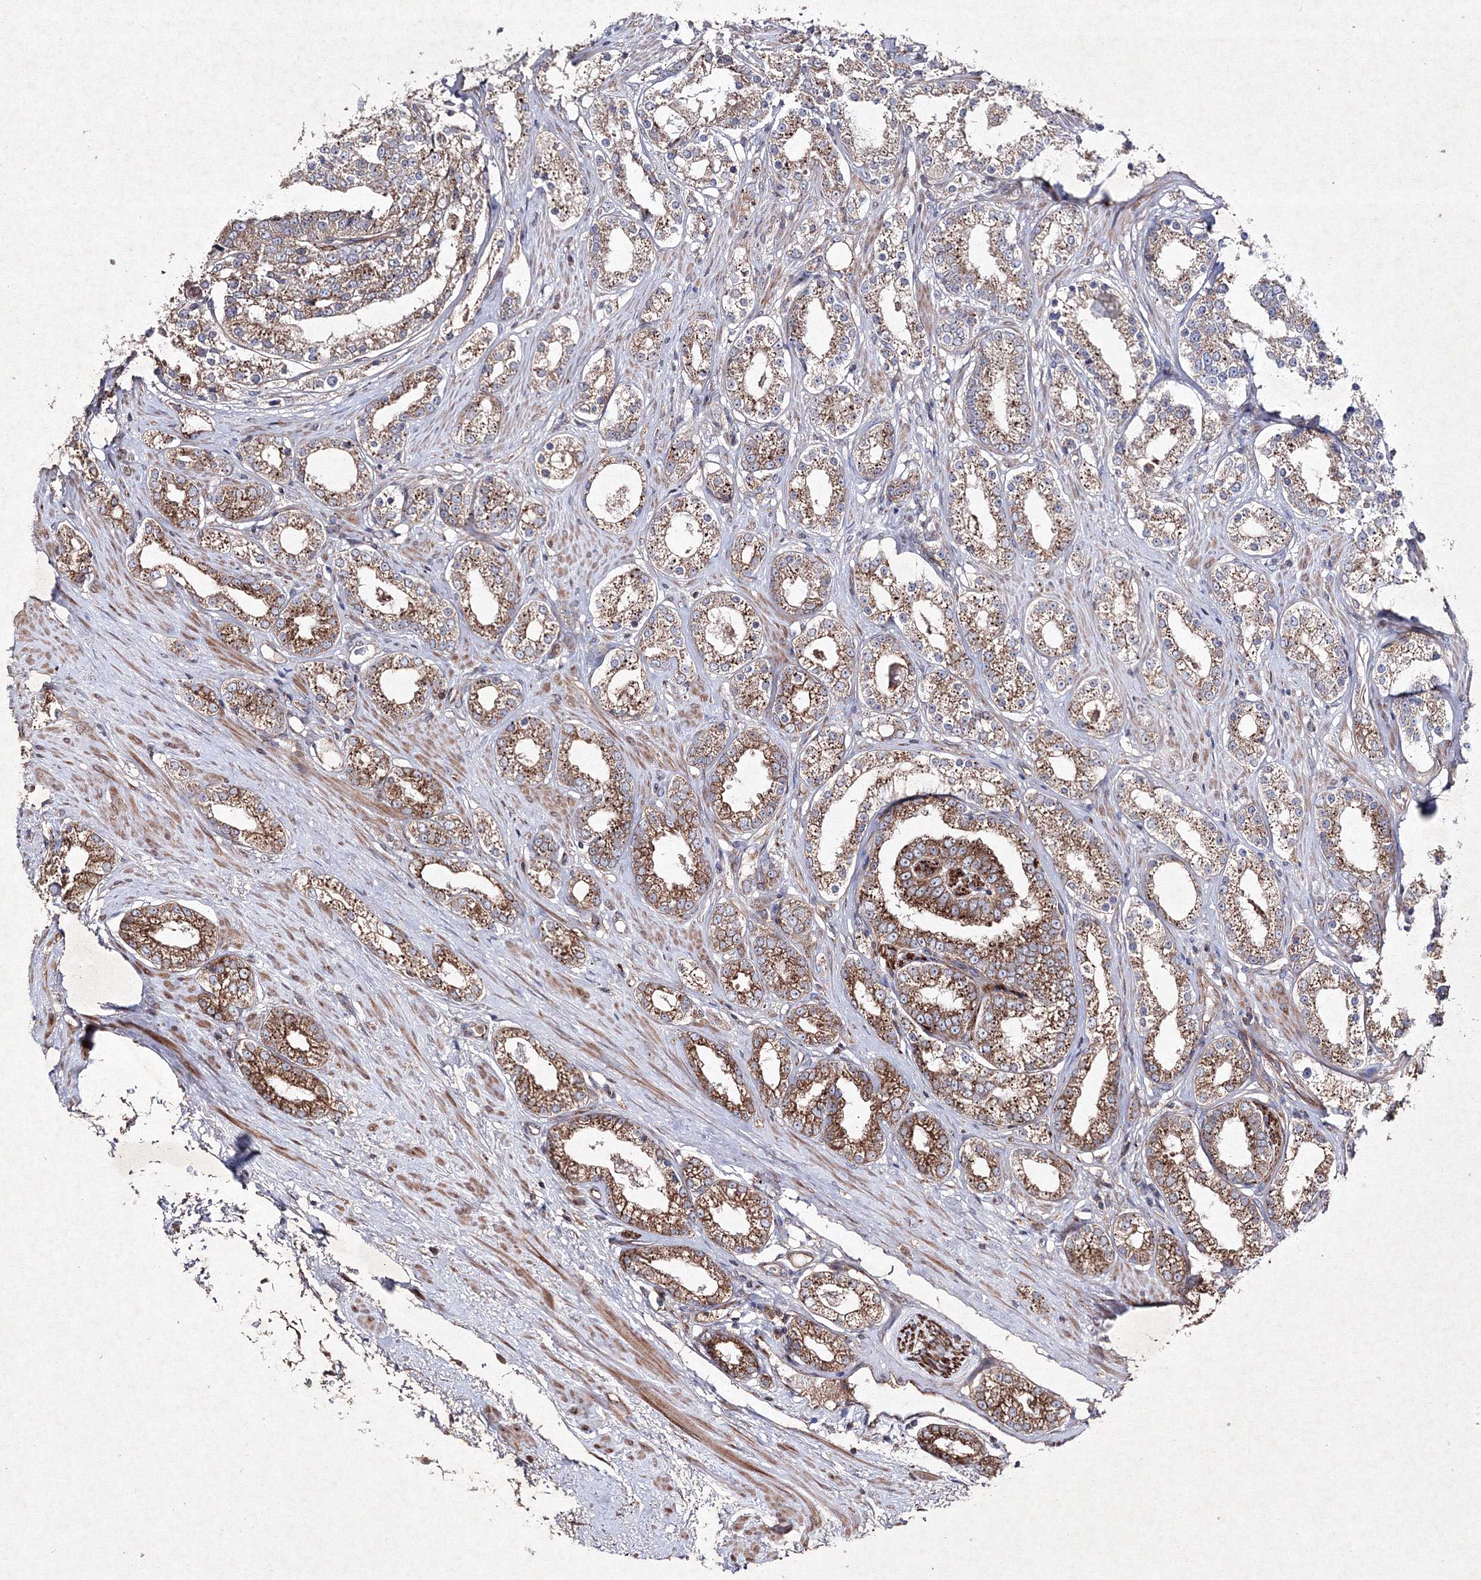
{"staining": {"intensity": "moderate", "quantity": ">75%", "location": "cytoplasmic/membranous"}, "tissue": "prostate cancer", "cell_type": "Tumor cells", "image_type": "cancer", "snomed": [{"axis": "morphology", "description": "Normal tissue, NOS"}, {"axis": "morphology", "description": "Adenocarcinoma, High grade"}, {"axis": "topography", "description": "Prostate"}], "caption": "Immunohistochemistry (IHC) of human prostate cancer demonstrates medium levels of moderate cytoplasmic/membranous positivity in approximately >75% of tumor cells.", "gene": "GFM1", "patient": {"sex": "male", "age": 83}}